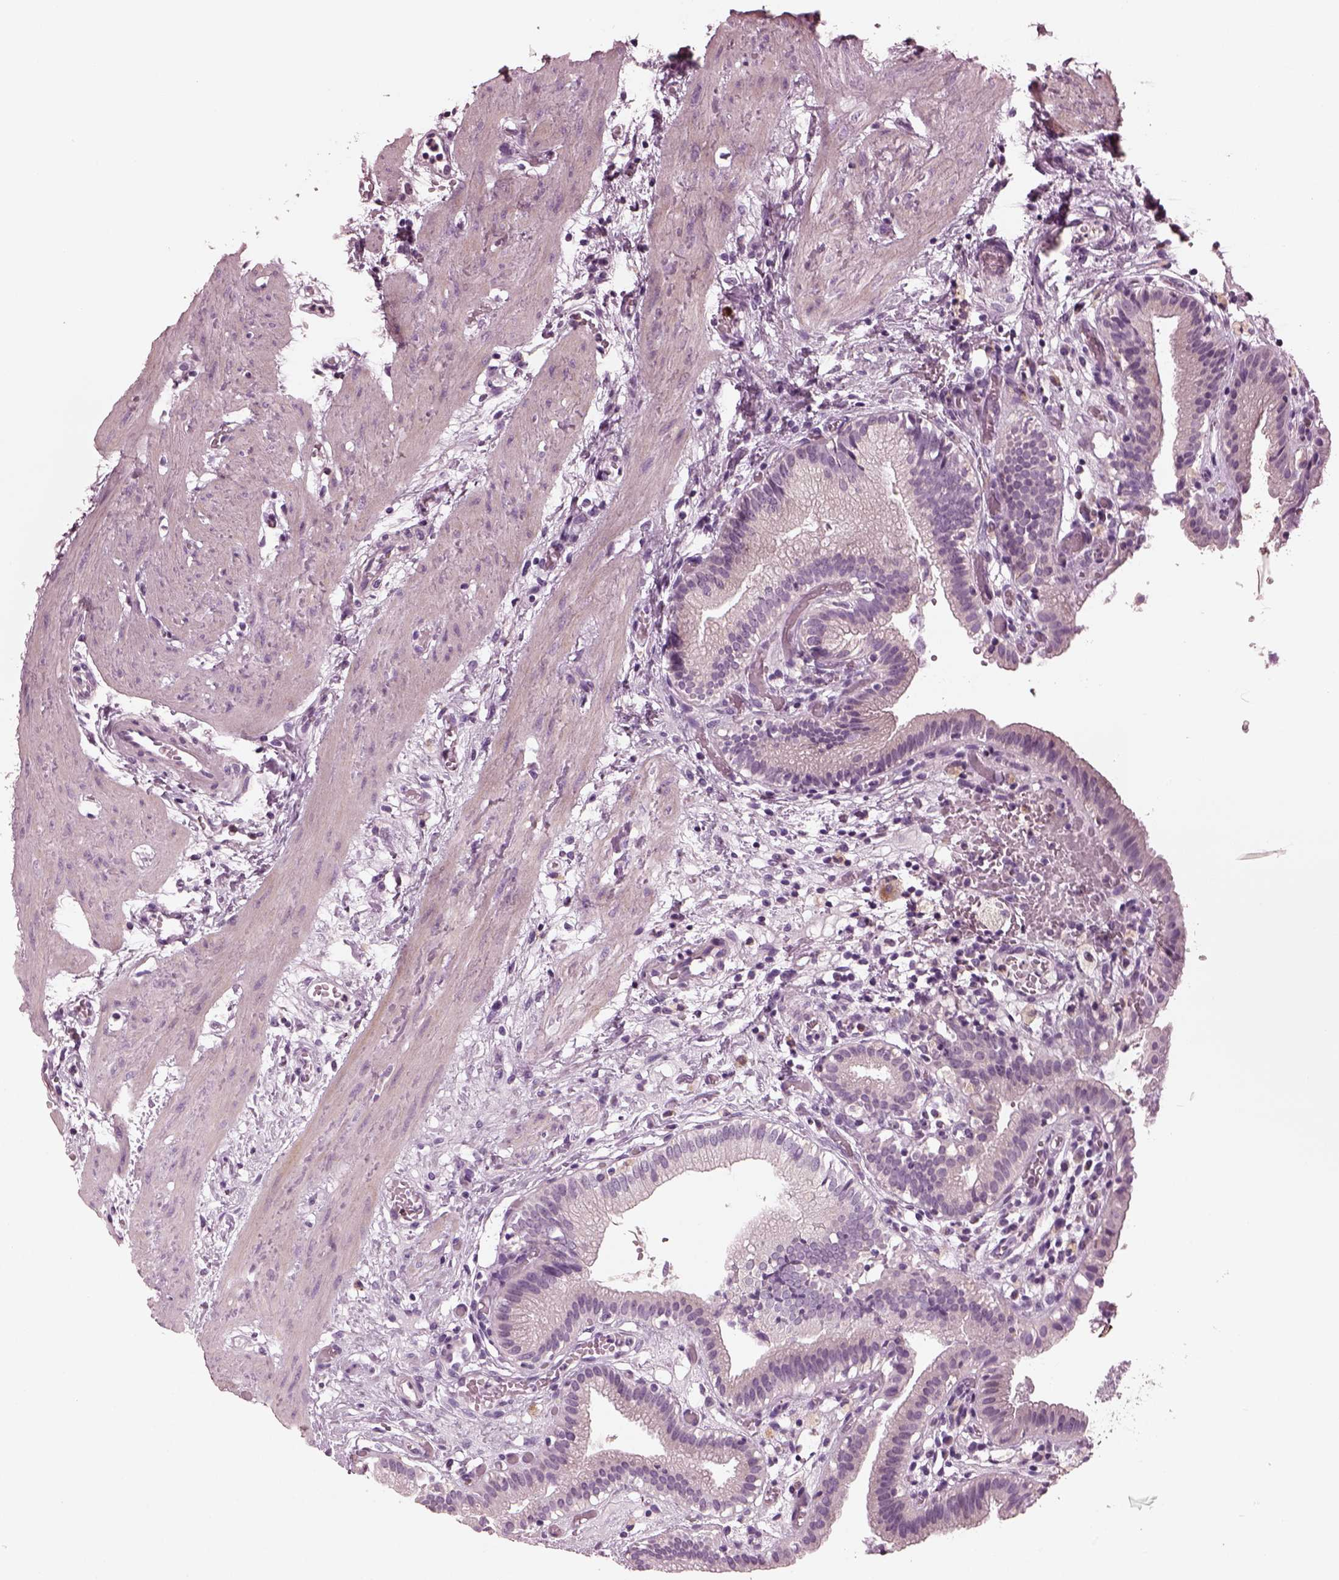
{"staining": {"intensity": "negative", "quantity": "none", "location": "none"}, "tissue": "gallbladder", "cell_type": "Glandular cells", "image_type": "normal", "snomed": [{"axis": "morphology", "description": "Normal tissue, NOS"}, {"axis": "topography", "description": "Gallbladder"}], "caption": "IHC of benign human gallbladder exhibits no staining in glandular cells. Nuclei are stained in blue.", "gene": "SLAMF8", "patient": {"sex": "female", "age": 24}}